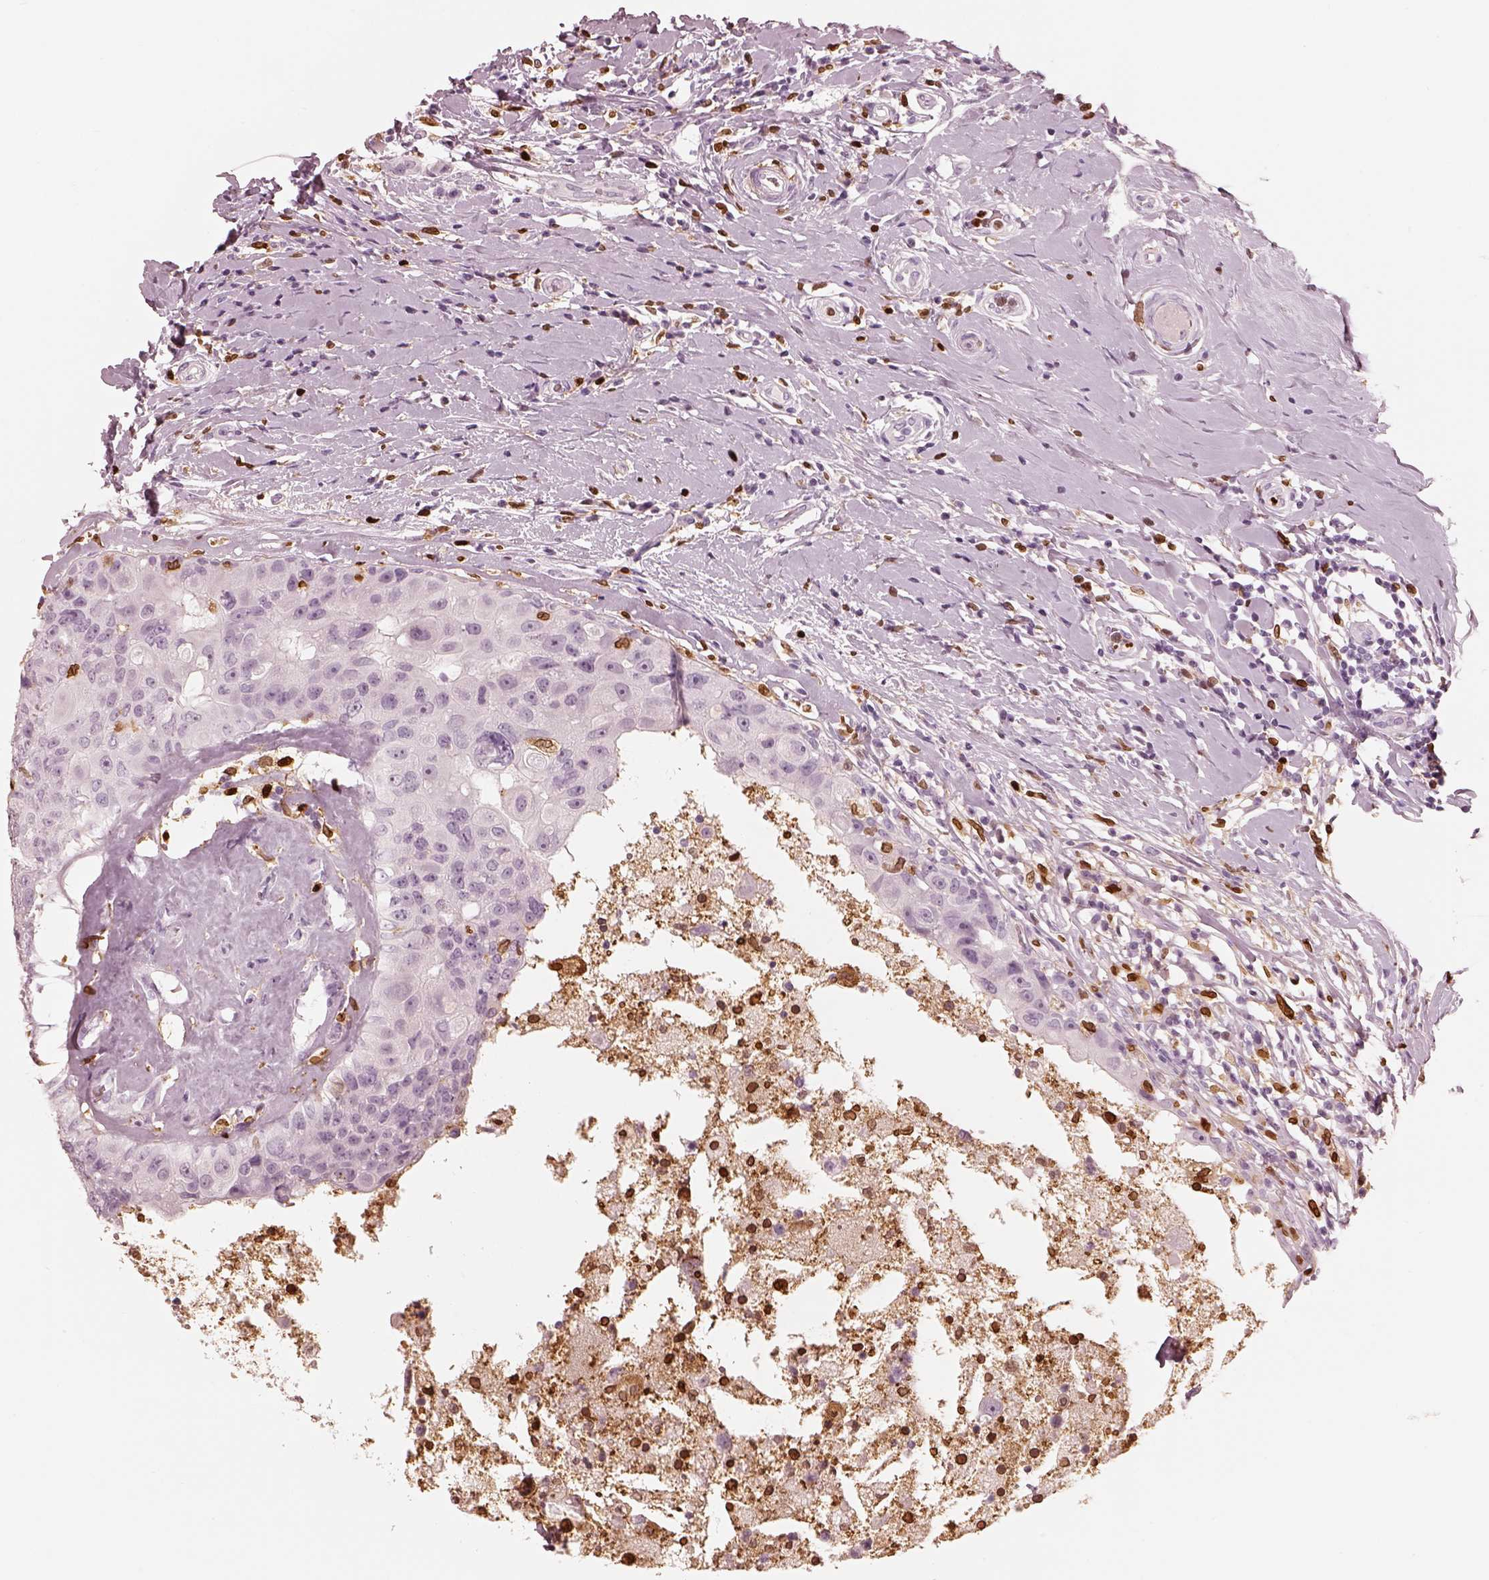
{"staining": {"intensity": "negative", "quantity": "none", "location": "none"}, "tissue": "breast cancer", "cell_type": "Tumor cells", "image_type": "cancer", "snomed": [{"axis": "morphology", "description": "Duct carcinoma"}, {"axis": "topography", "description": "Breast"}], "caption": "A histopathology image of breast cancer (intraductal carcinoma) stained for a protein shows no brown staining in tumor cells.", "gene": "ALOX5", "patient": {"sex": "female", "age": 27}}